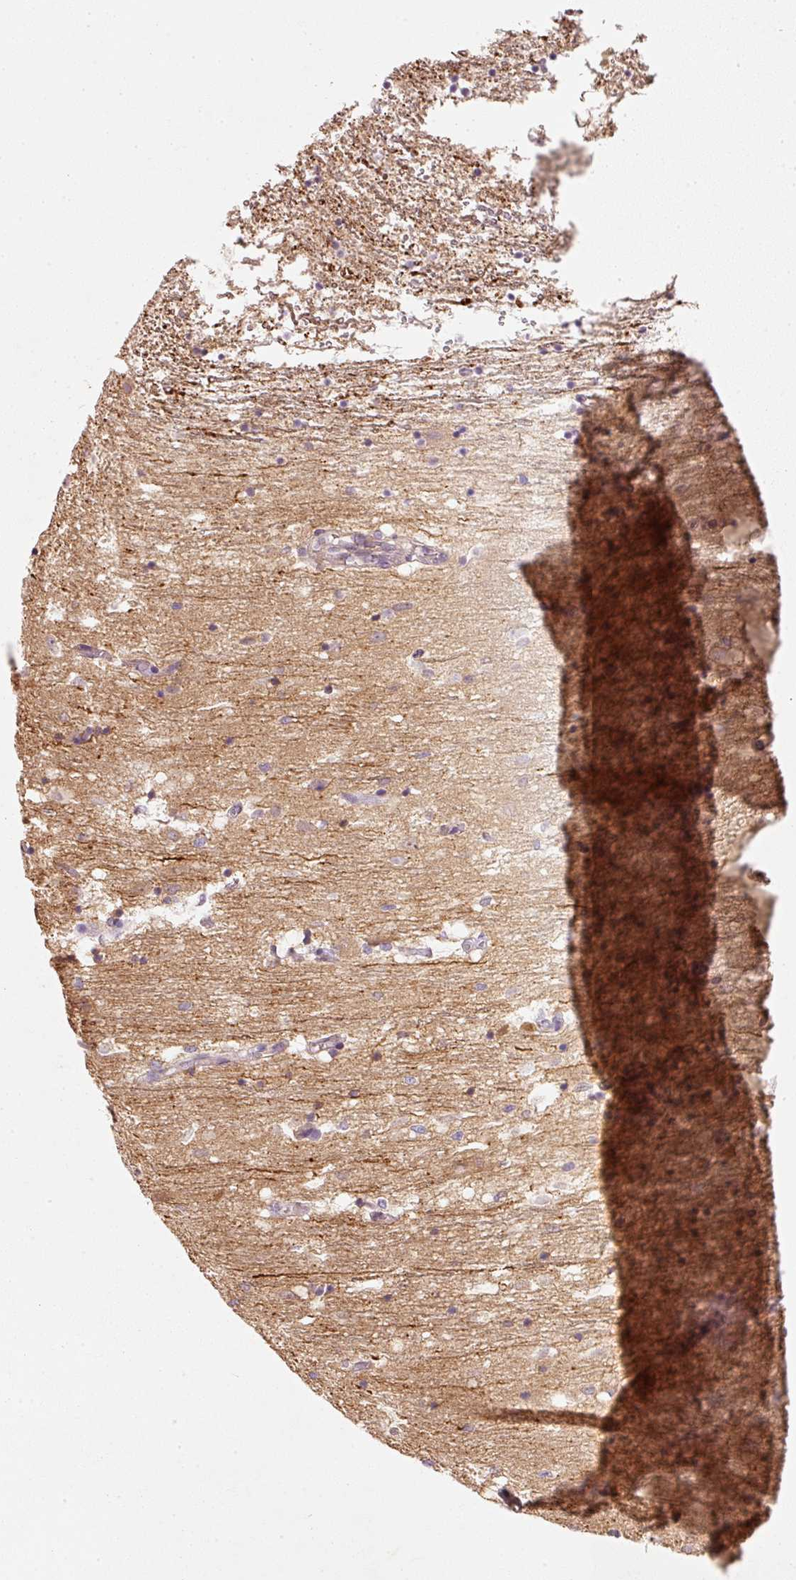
{"staining": {"intensity": "weak", "quantity": "<25%", "location": "cytoplasmic/membranous"}, "tissue": "caudate", "cell_type": "Glial cells", "image_type": "normal", "snomed": [{"axis": "morphology", "description": "Normal tissue, NOS"}, {"axis": "topography", "description": "Lateral ventricle wall"}], "caption": "Immunohistochemistry (IHC) of normal caudate exhibits no staining in glial cells. (Brightfield microscopy of DAB immunohistochemistry (IHC) at high magnification).", "gene": "RGL2", "patient": {"sex": "male", "age": 58}}